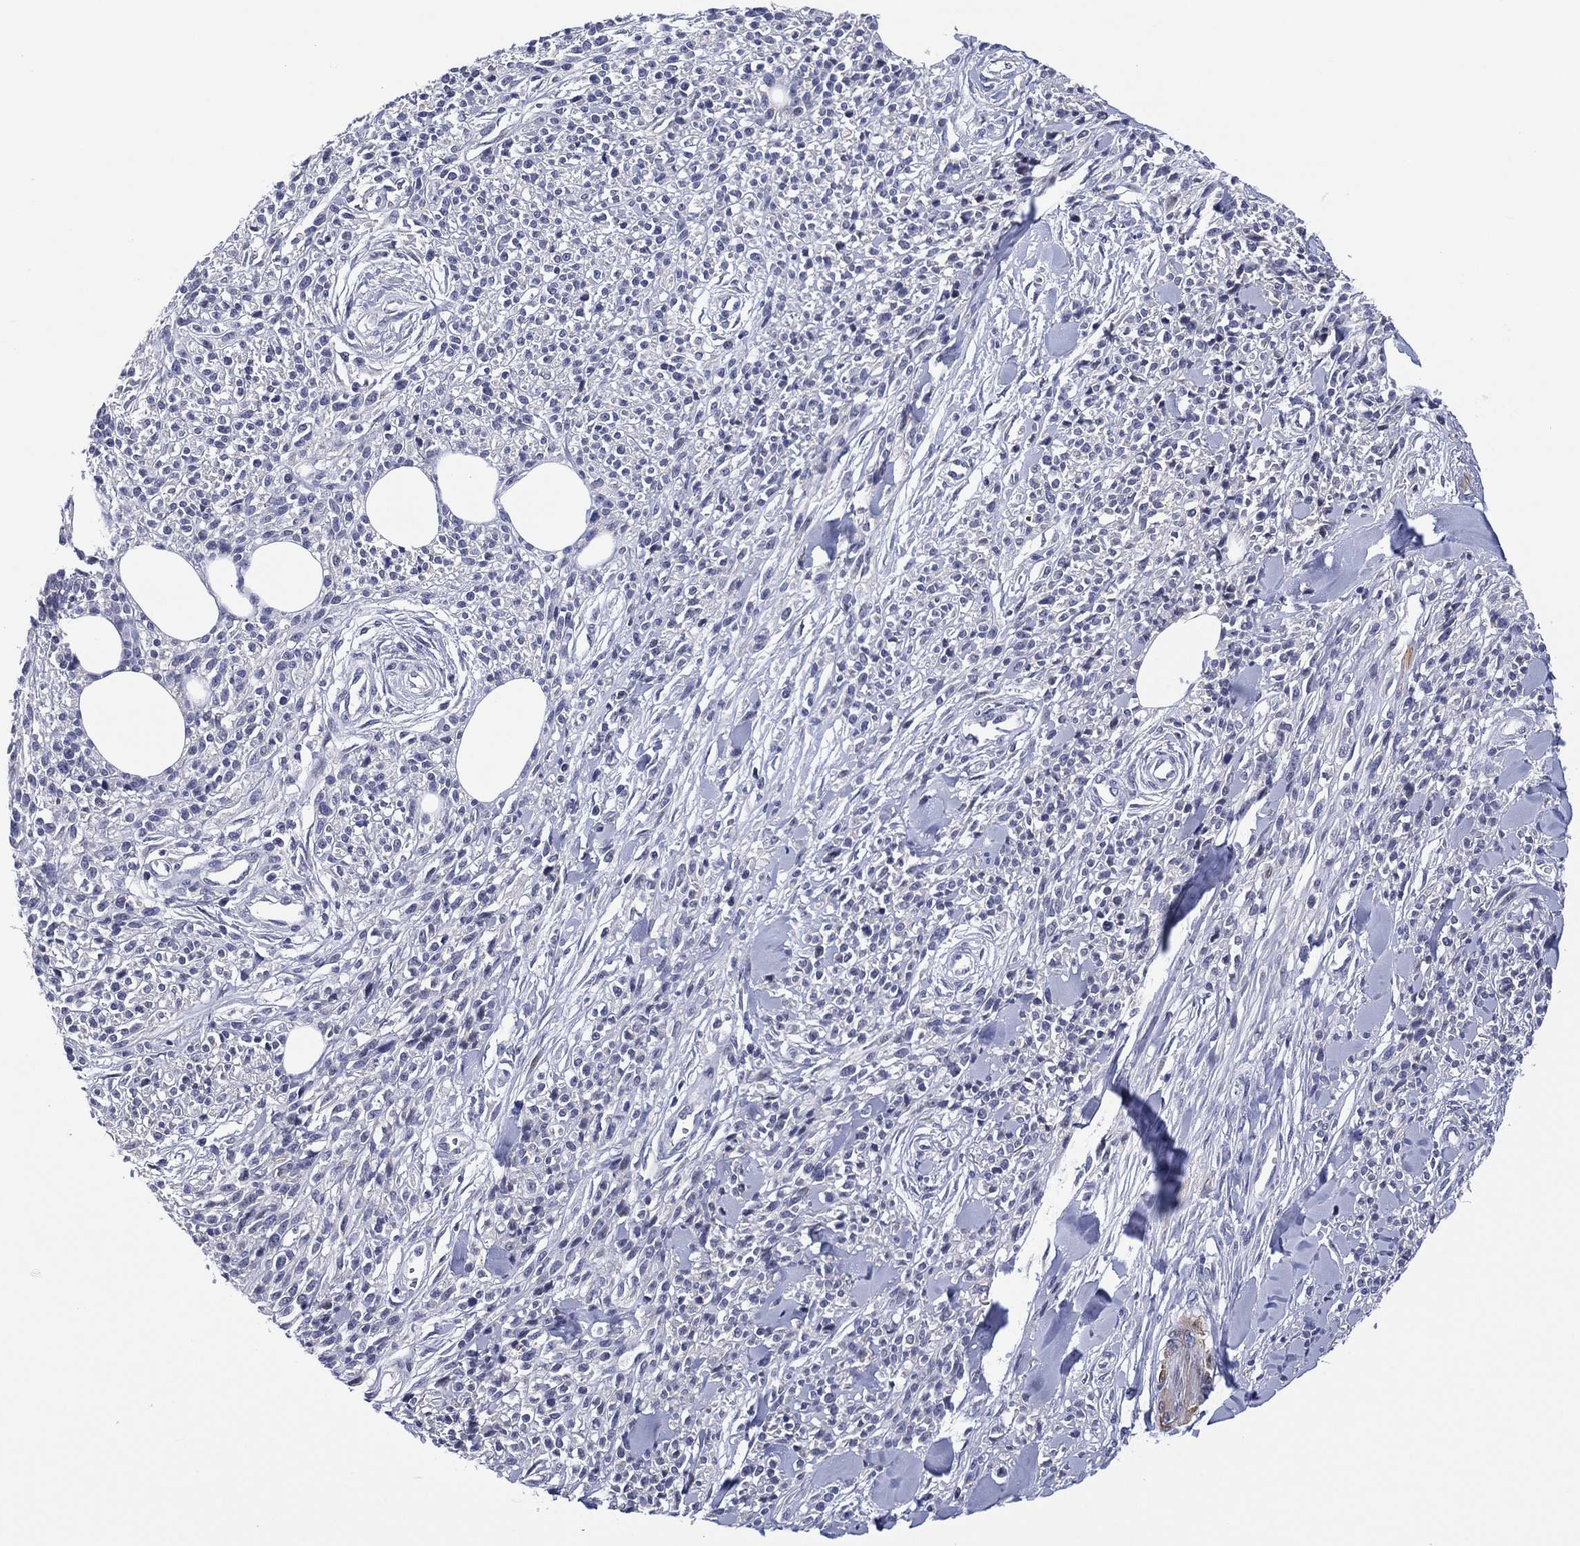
{"staining": {"intensity": "negative", "quantity": "none", "location": "none"}, "tissue": "melanoma", "cell_type": "Tumor cells", "image_type": "cancer", "snomed": [{"axis": "morphology", "description": "Malignant melanoma, NOS"}, {"axis": "topography", "description": "Skin"}, {"axis": "topography", "description": "Skin of trunk"}], "caption": "Immunohistochemistry image of neoplastic tissue: human malignant melanoma stained with DAB shows no significant protein staining in tumor cells. (Brightfield microscopy of DAB immunohistochemistry (IHC) at high magnification).", "gene": "CLIP3", "patient": {"sex": "male", "age": 74}}